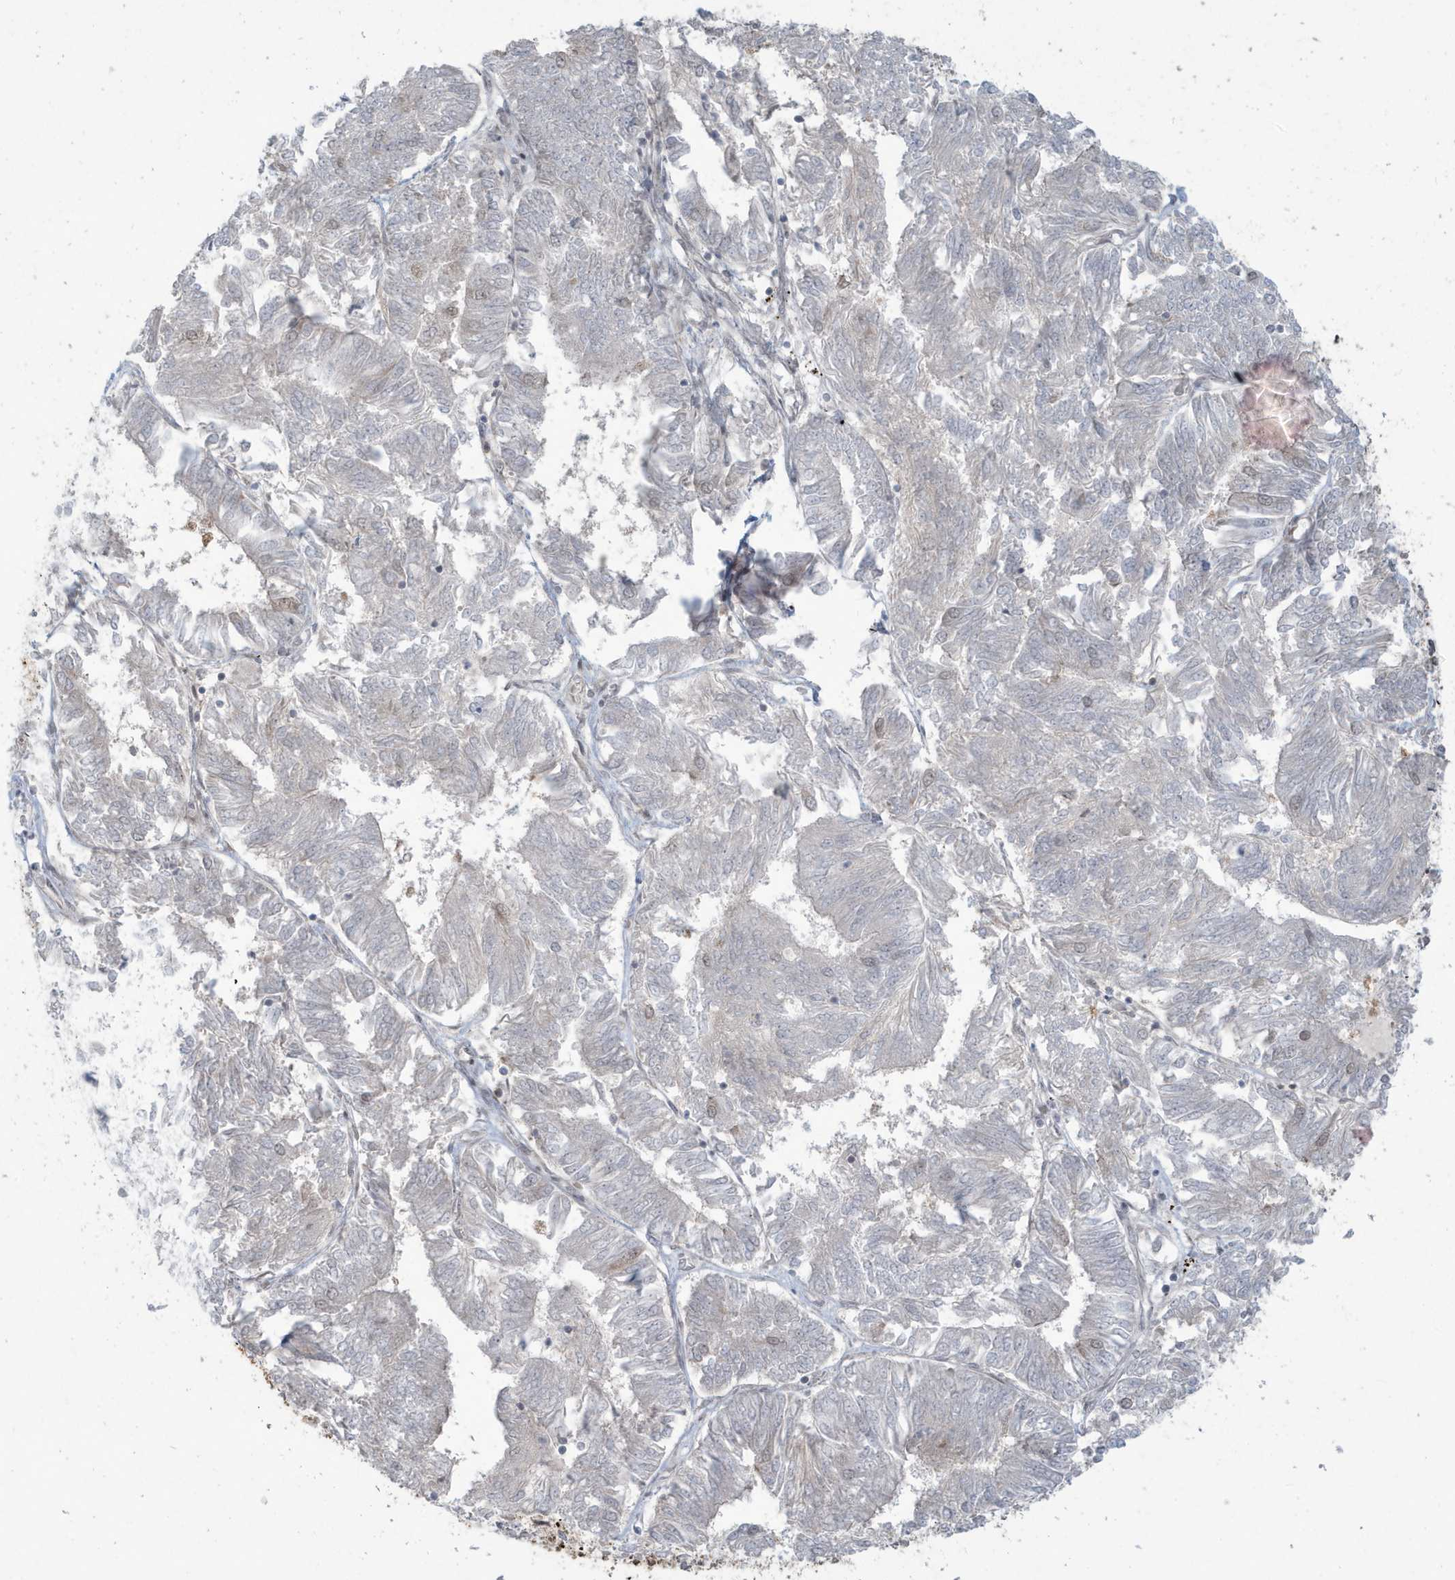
{"staining": {"intensity": "negative", "quantity": "none", "location": "none"}, "tissue": "endometrial cancer", "cell_type": "Tumor cells", "image_type": "cancer", "snomed": [{"axis": "morphology", "description": "Adenocarcinoma, NOS"}, {"axis": "topography", "description": "Endometrium"}], "caption": "Endometrial cancer (adenocarcinoma) was stained to show a protein in brown. There is no significant staining in tumor cells. Brightfield microscopy of IHC stained with DAB (3,3'-diaminobenzidine) (brown) and hematoxylin (blue), captured at high magnification.", "gene": "C1orf52", "patient": {"sex": "female", "age": 58}}